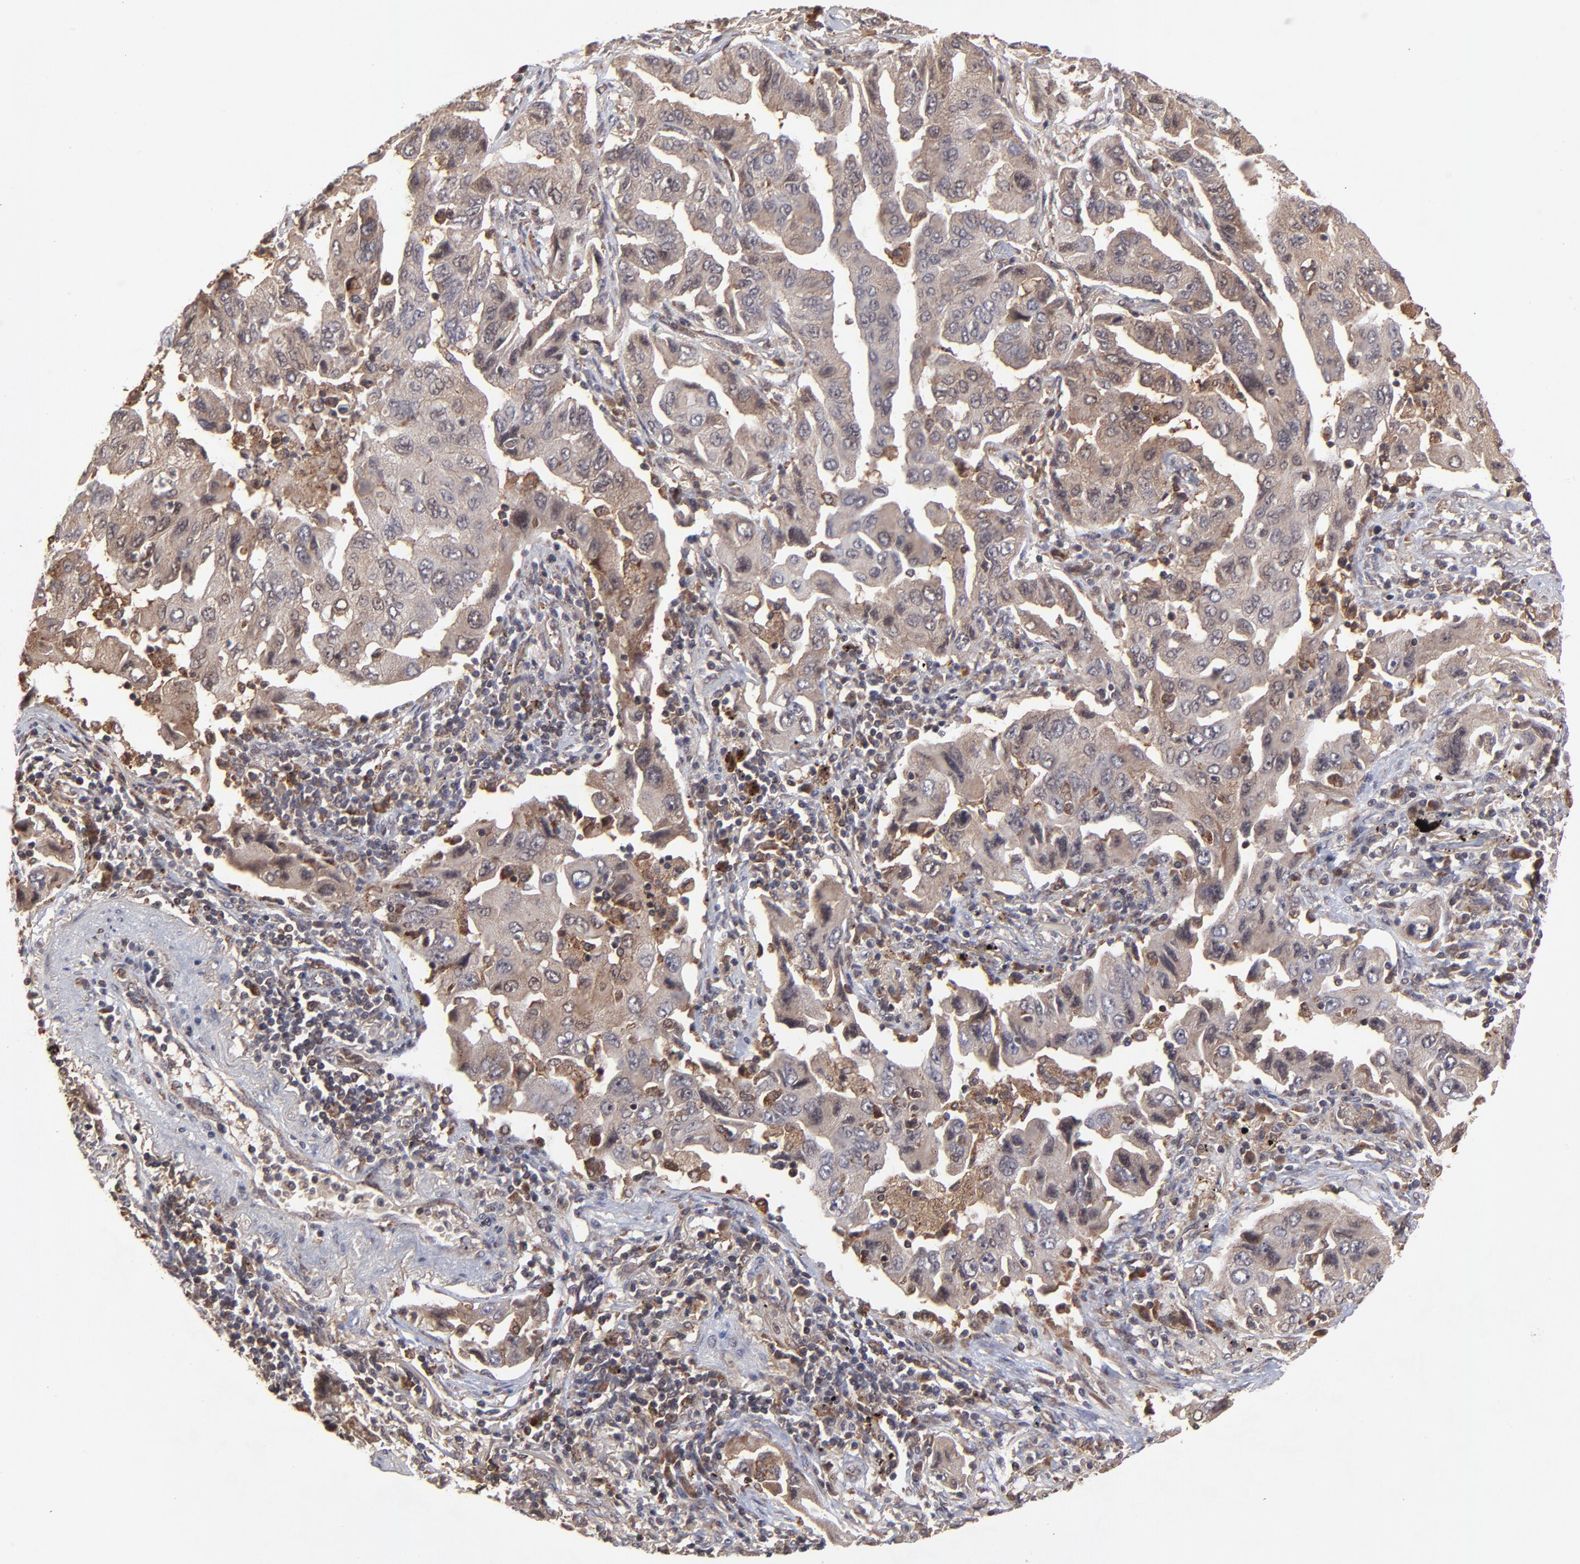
{"staining": {"intensity": "moderate", "quantity": ">75%", "location": "cytoplasmic/membranous"}, "tissue": "lung cancer", "cell_type": "Tumor cells", "image_type": "cancer", "snomed": [{"axis": "morphology", "description": "Adenocarcinoma, NOS"}, {"axis": "topography", "description": "Lung"}], "caption": "A high-resolution histopathology image shows IHC staining of adenocarcinoma (lung), which shows moderate cytoplasmic/membranous expression in about >75% of tumor cells.", "gene": "UBE2L6", "patient": {"sex": "female", "age": 65}}